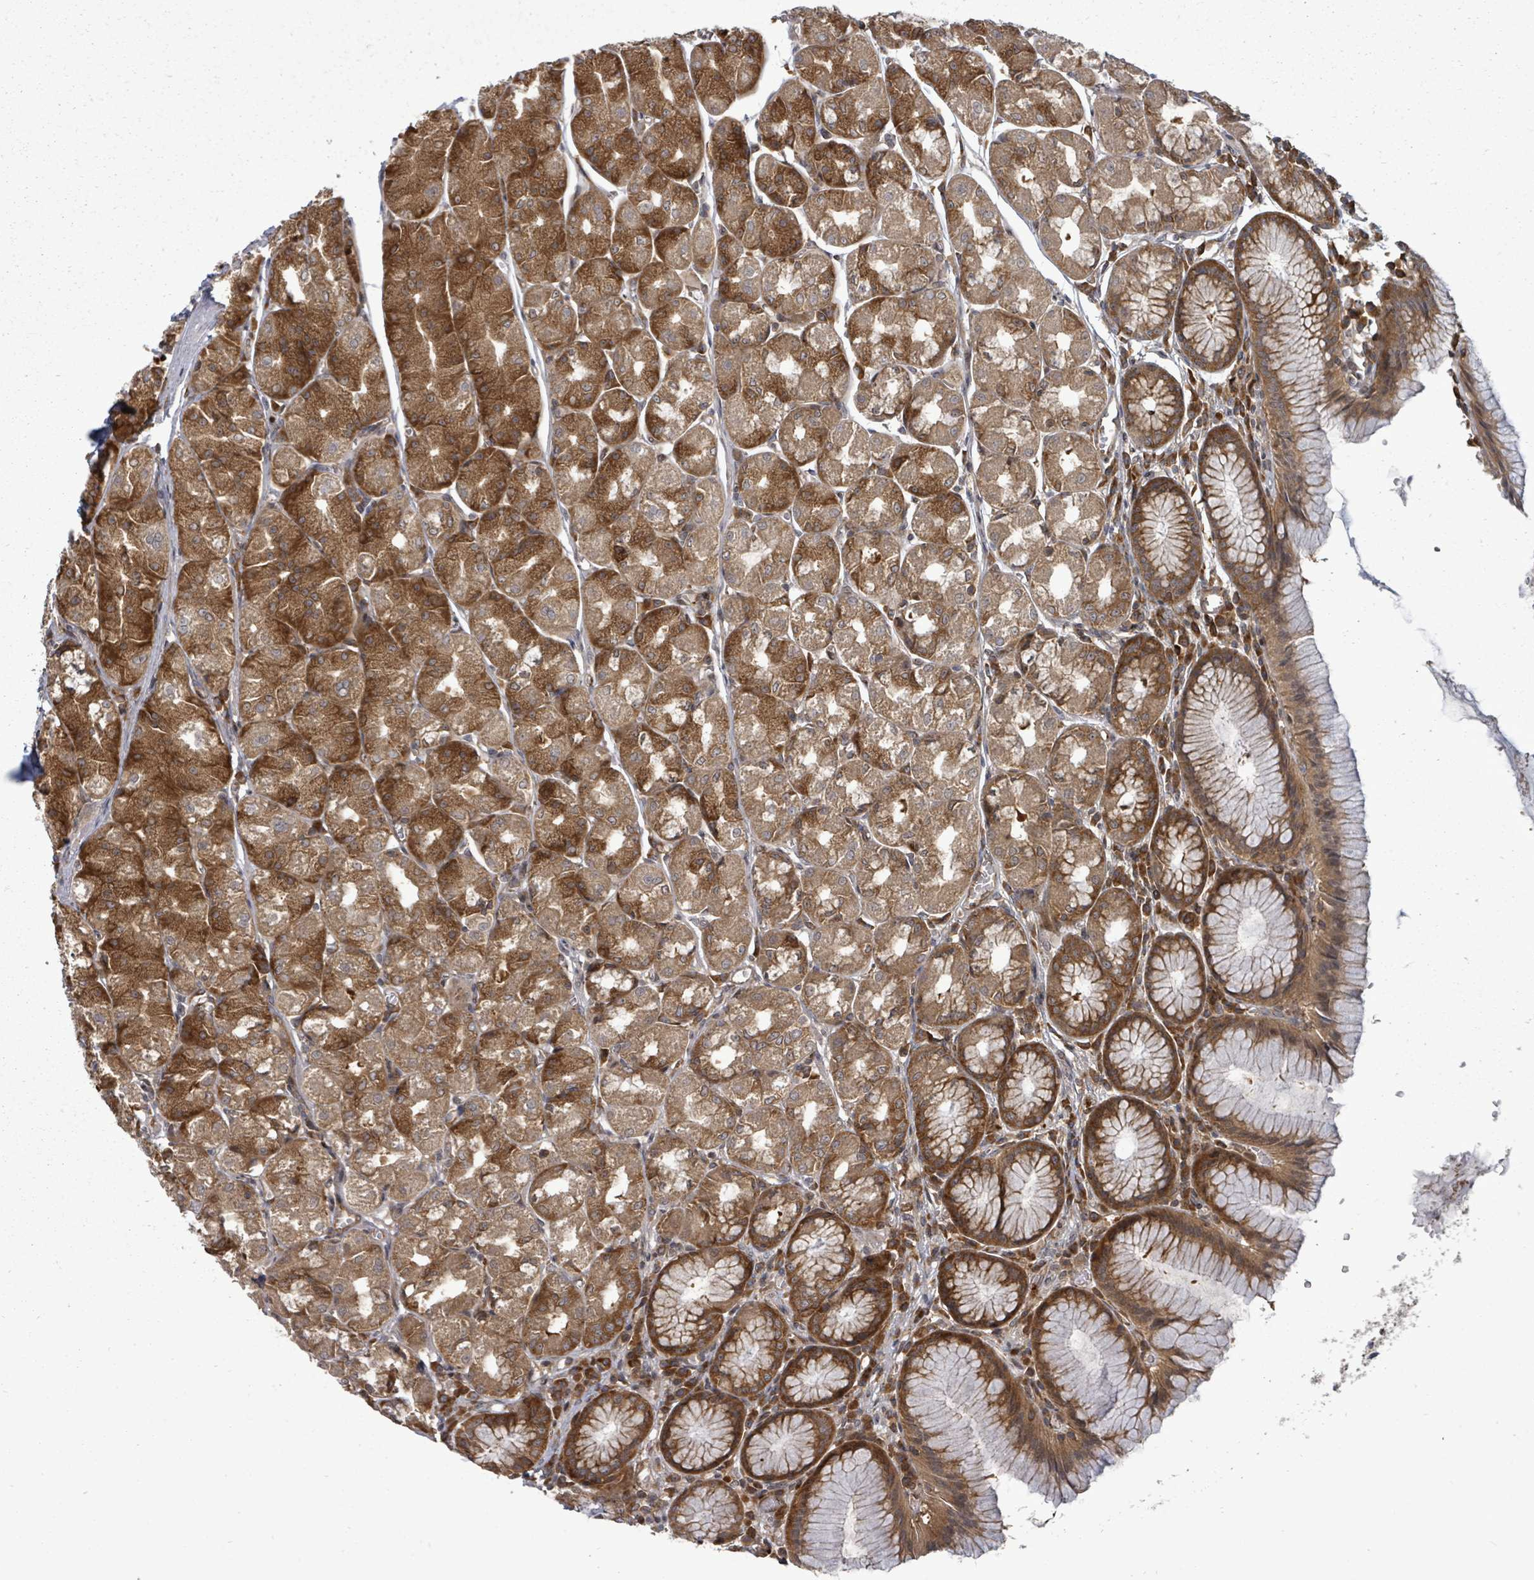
{"staining": {"intensity": "strong", "quantity": ">75%", "location": "cytoplasmic/membranous"}, "tissue": "stomach", "cell_type": "Glandular cells", "image_type": "normal", "snomed": [{"axis": "morphology", "description": "Normal tissue, NOS"}, {"axis": "topography", "description": "Stomach"}], "caption": "Glandular cells display strong cytoplasmic/membranous positivity in approximately >75% of cells in normal stomach.", "gene": "EIF3CL", "patient": {"sex": "male", "age": 55}}